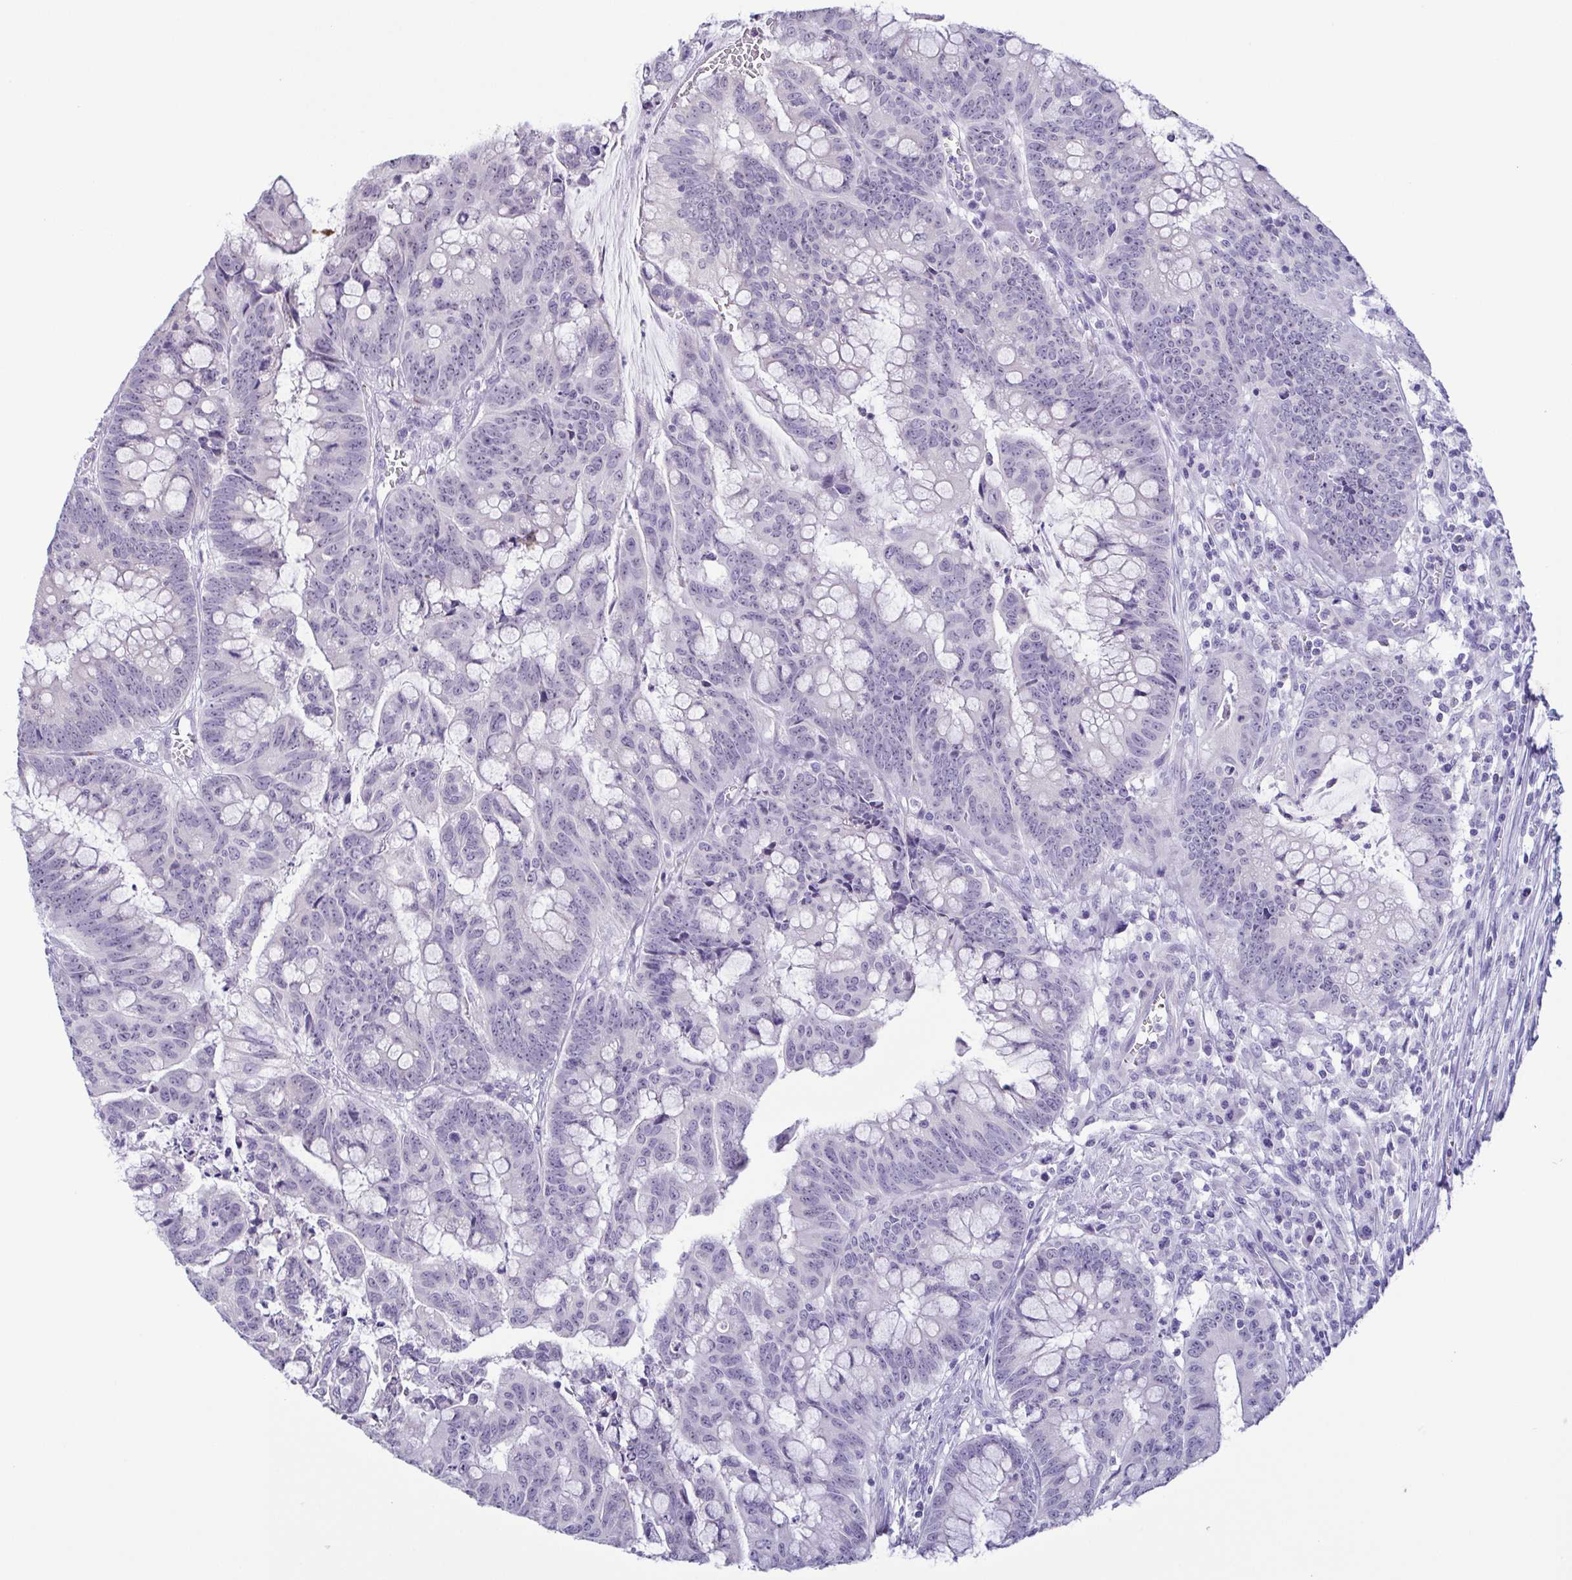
{"staining": {"intensity": "weak", "quantity": "<25%", "location": "nuclear"}, "tissue": "colorectal cancer", "cell_type": "Tumor cells", "image_type": "cancer", "snomed": [{"axis": "morphology", "description": "Adenocarcinoma, NOS"}, {"axis": "topography", "description": "Colon"}], "caption": "Immunohistochemistry (IHC) histopathology image of neoplastic tissue: human colorectal cancer stained with DAB (3,3'-diaminobenzidine) exhibits no significant protein positivity in tumor cells.", "gene": "MYL7", "patient": {"sex": "male", "age": 62}}